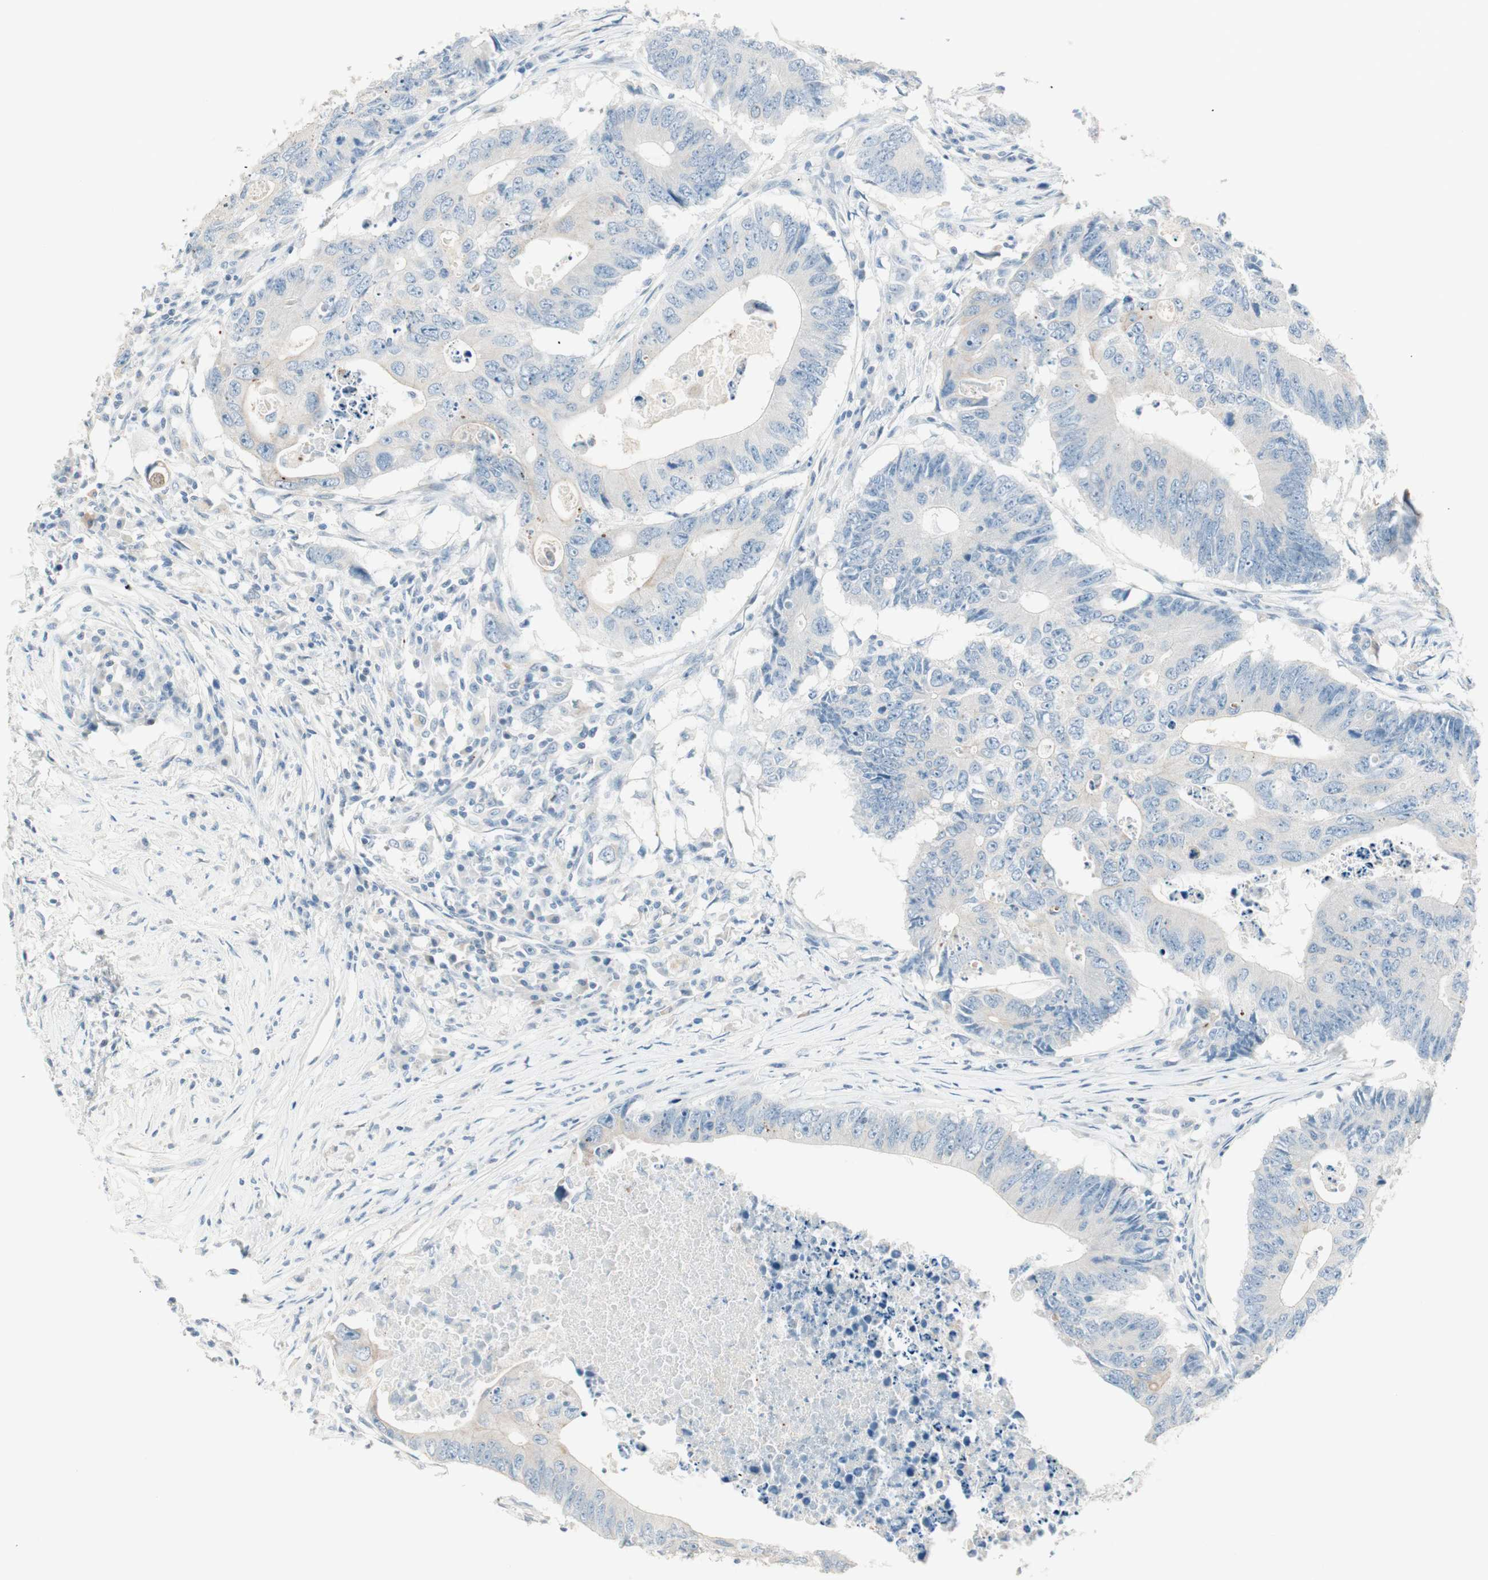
{"staining": {"intensity": "negative", "quantity": "none", "location": "none"}, "tissue": "colorectal cancer", "cell_type": "Tumor cells", "image_type": "cancer", "snomed": [{"axis": "morphology", "description": "Adenocarcinoma, NOS"}, {"axis": "topography", "description": "Colon"}], "caption": "Immunohistochemistry (IHC) photomicrograph of colorectal adenocarcinoma stained for a protein (brown), which displays no staining in tumor cells.", "gene": "GNAO1", "patient": {"sex": "male", "age": 71}}